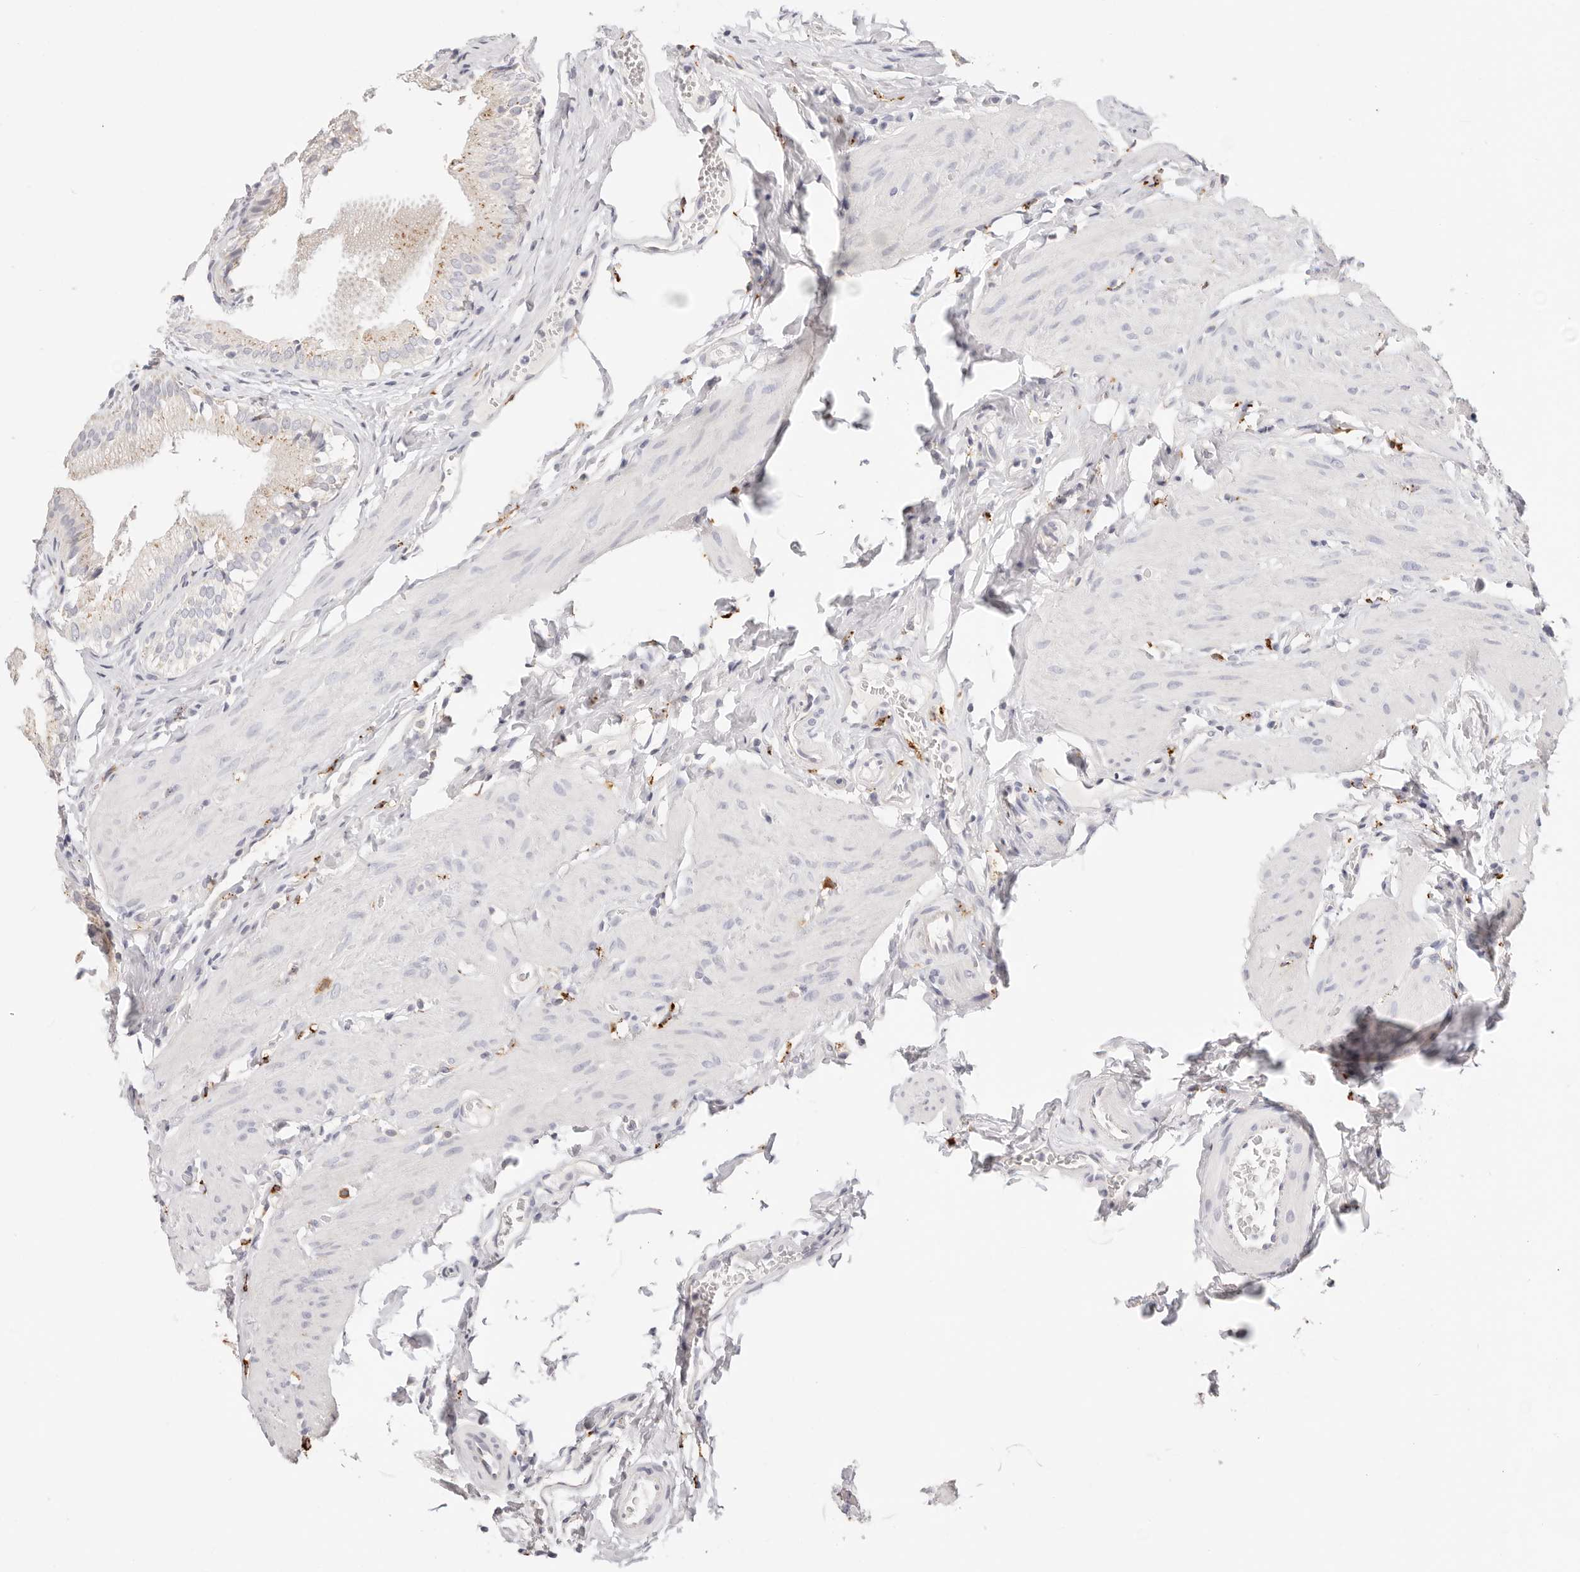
{"staining": {"intensity": "moderate", "quantity": "25%-75%", "location": "cytoplasmic/membranous"}, "tissue": "gallbladder", "cell_type": "Glandular cells", "image_type": "normal", "snomed": [{"axis": "morphology", "description": "Normal tissue, NOS"}, {"axis": "topography", "description": "Gallbladder"}], "caption": "Unremarkable gallbladder reveals moderate cytoplasmic/membranous positivity in approximately 25%-75% of glandular cells (DAB (3,3'-diaminobenzidine) IHC, brown staining for protein, blue staining for nuclei)..", "gene": "STKLD1", "patient": {"sex": "female", "age": 30}}